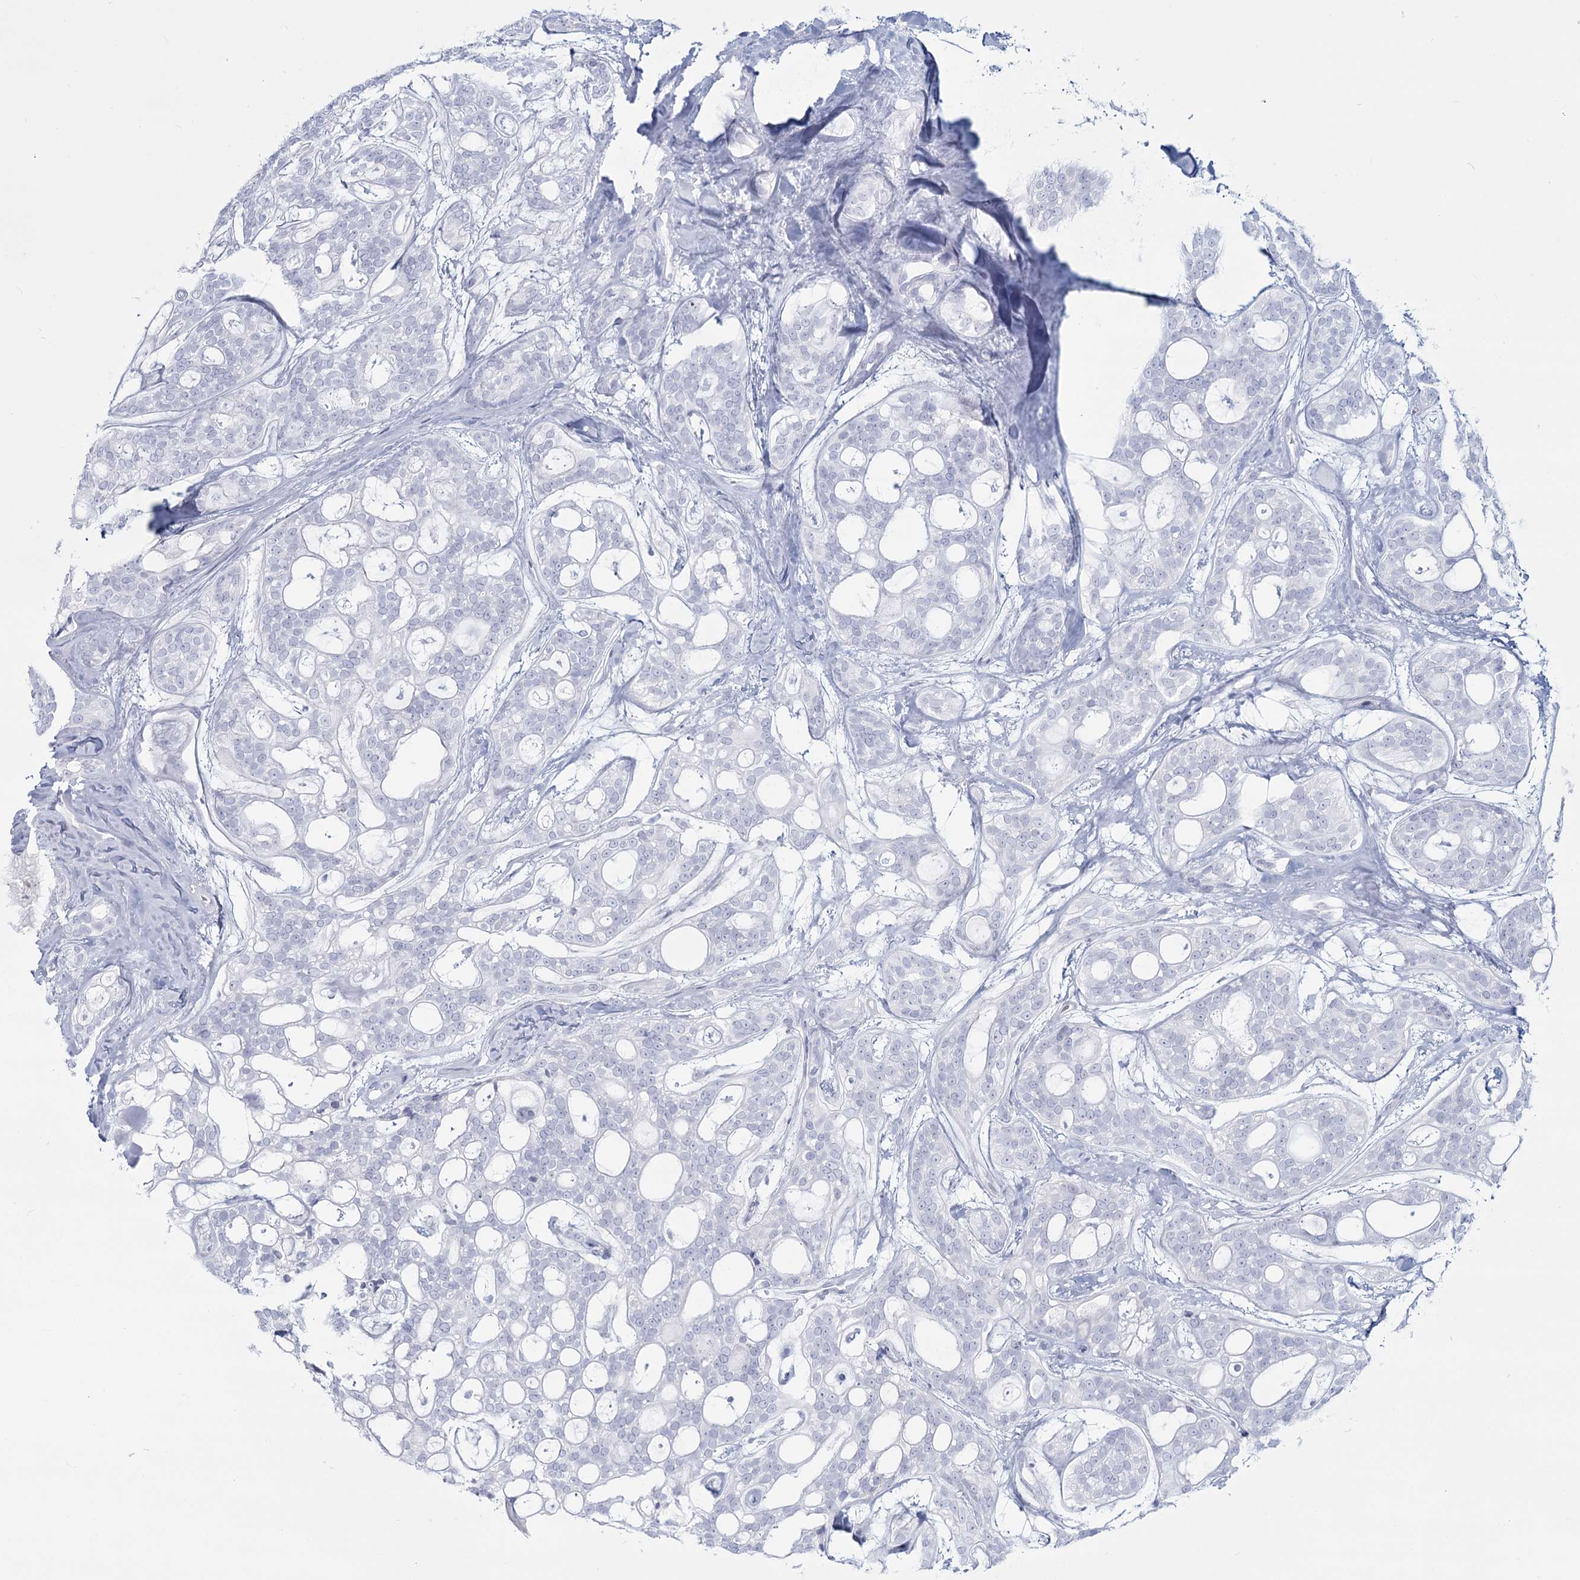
{"staining": {"intensity": "negative", "quantity": "none", "location": "none"}, "tissue": "head and neck cancer", "cell_type": "Tumor cells", "image_type": "cancer", "snomed": [{"axis": "morphology", "description": "Adenocarcinoma, NOS"}, {"axis": "topography", "description": "Head-Neck"}], "caption": "This histopathology image is of head and neck cancer (adenocarcinoma) stained with immunohistochemistry (IHC) to label a protein in brown with the nuclei are counter-stained blue. There is no expression in tumor cells.", "gene": "SLC6A19", "patient": {"sex": "male", "age": 66}}